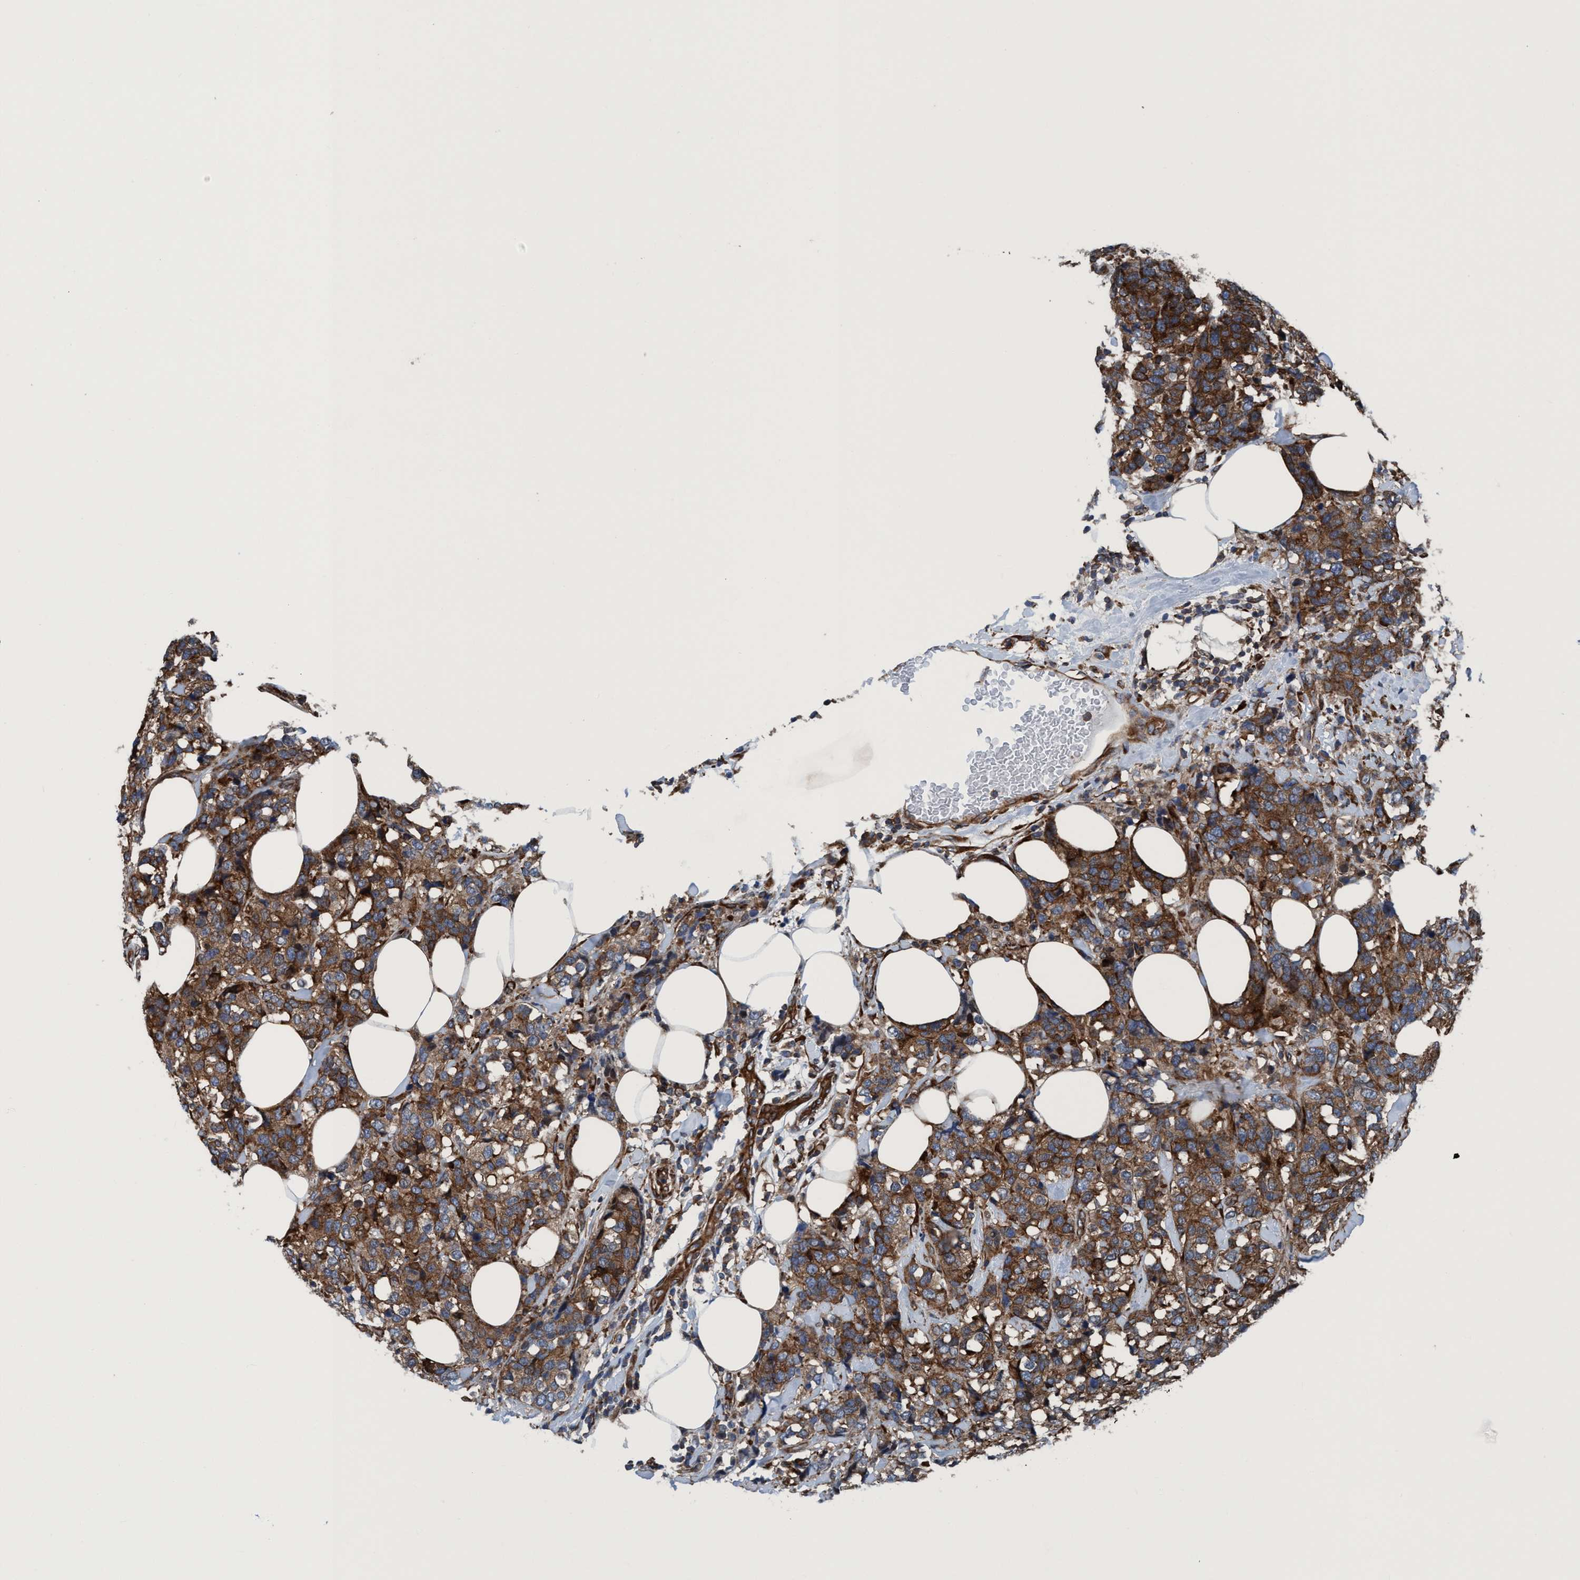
{"staining": {"intensity": "moderate", "quantity": ">75%", "location": "cytoplasmic/membranous"}, "tissue": "breast cancer", "cell_type": "Tumor cells", "image_type": "cancer", "snomed": [{"axis": "morphology", "description": "Lobular carcinoma"}, {"axis": "topography", "description": "Breast"}], "caption": "Protein expression analysis of human breast cancer (lobular carcinoma) reveals moderate cytoplasmic/membranous positivity in about >75% of tumor cells. (DAB = brown stain, brightfield microscopy at high magnification).", "gene": "NMT1", "patient": {"sex": "female", "age": 59}}